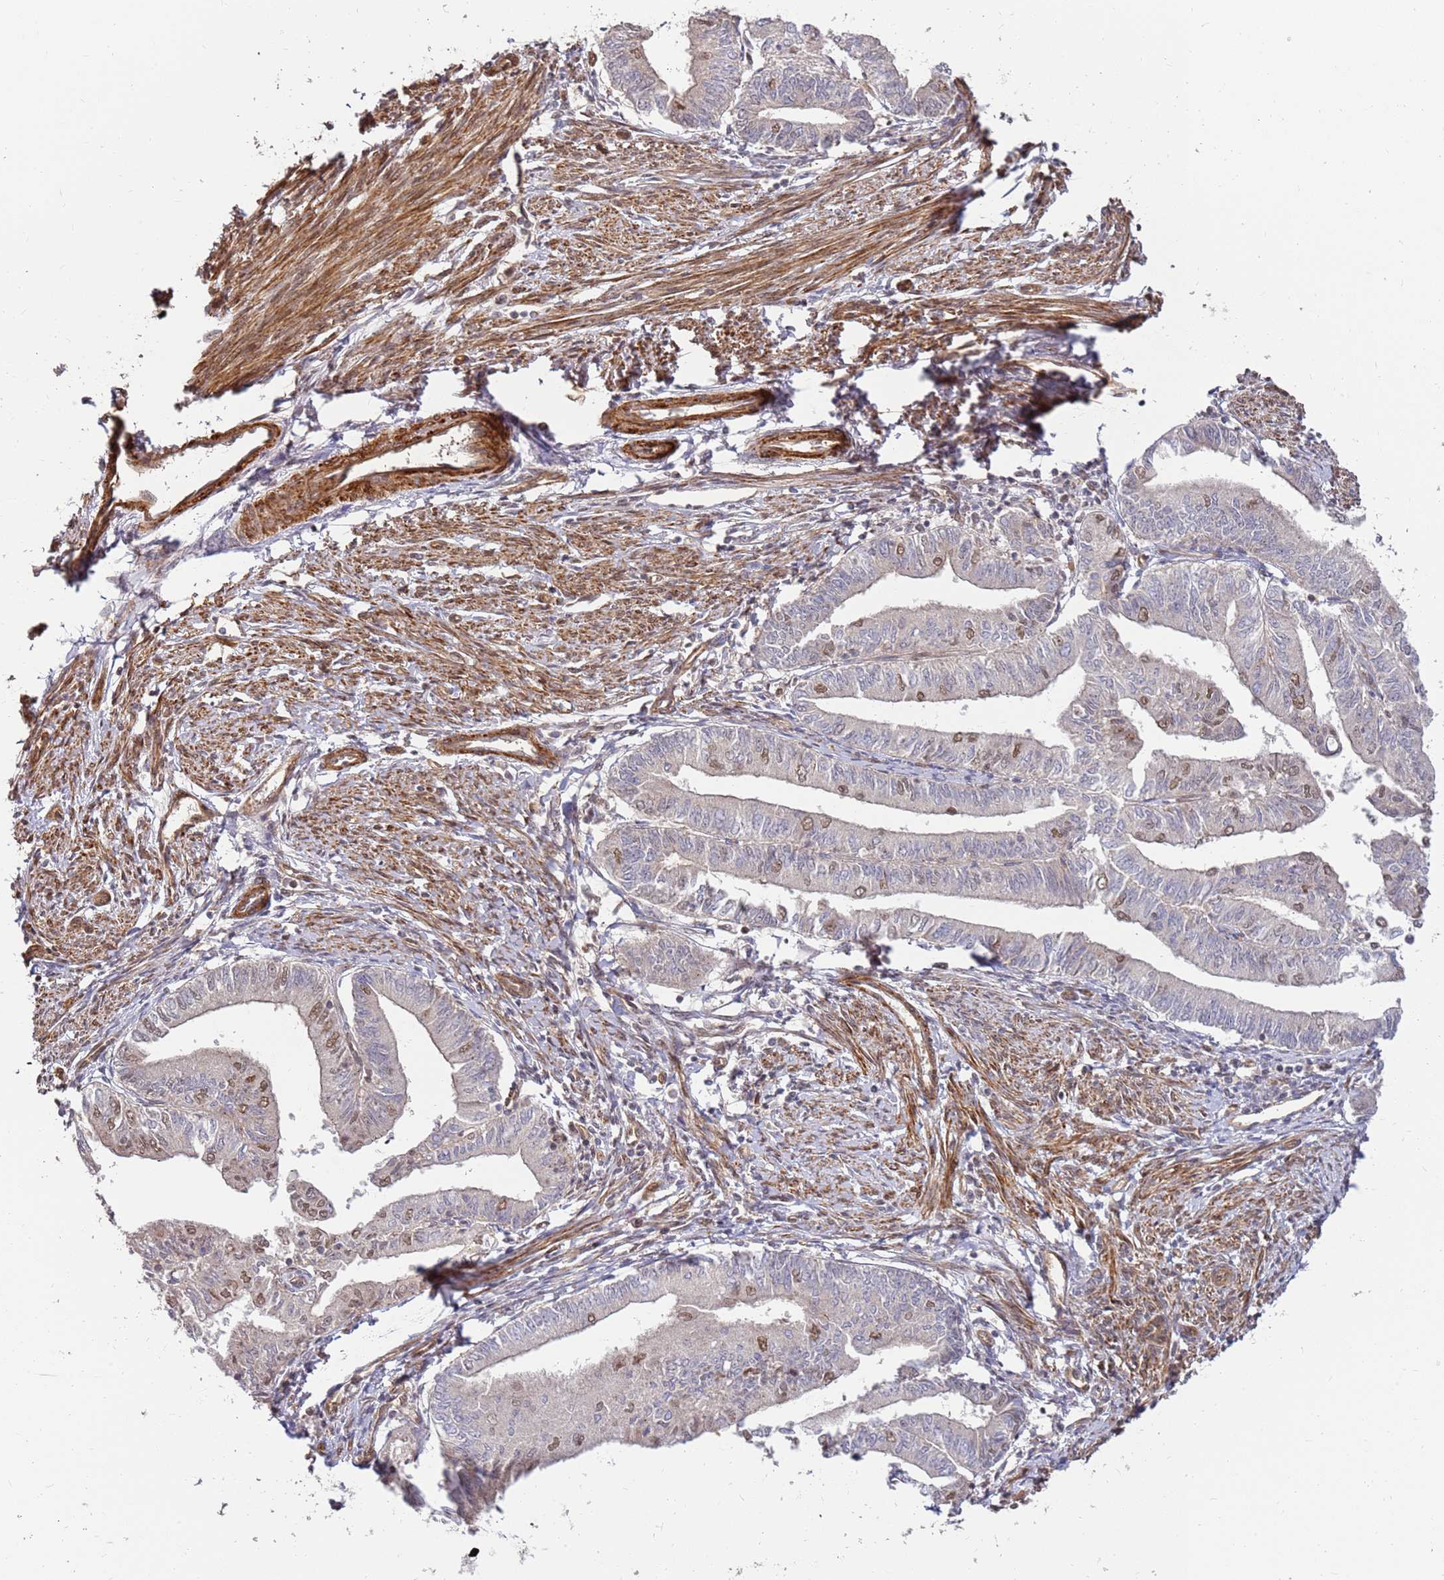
{"staining": {"intensity": "moderate", "quantity": "<25%", "location": "nuclear"}, "tissue": "endometrial cancer", "cell_type": "Tumor cells", "image_type": "cancer", "snomed": [{"axis": "morphology", "description": "Adenocarcinoma, NOS"}, {"axis": "topography", "description": "Endometrium"}], "caption": "Moderate nuclear positivity for a protein is identified in about <25% of tumor cells of endometrial adenocarcinoma using immunohistochemistry.", "gene": "ST18", "patient": {"sex": "female", "age": 66}}